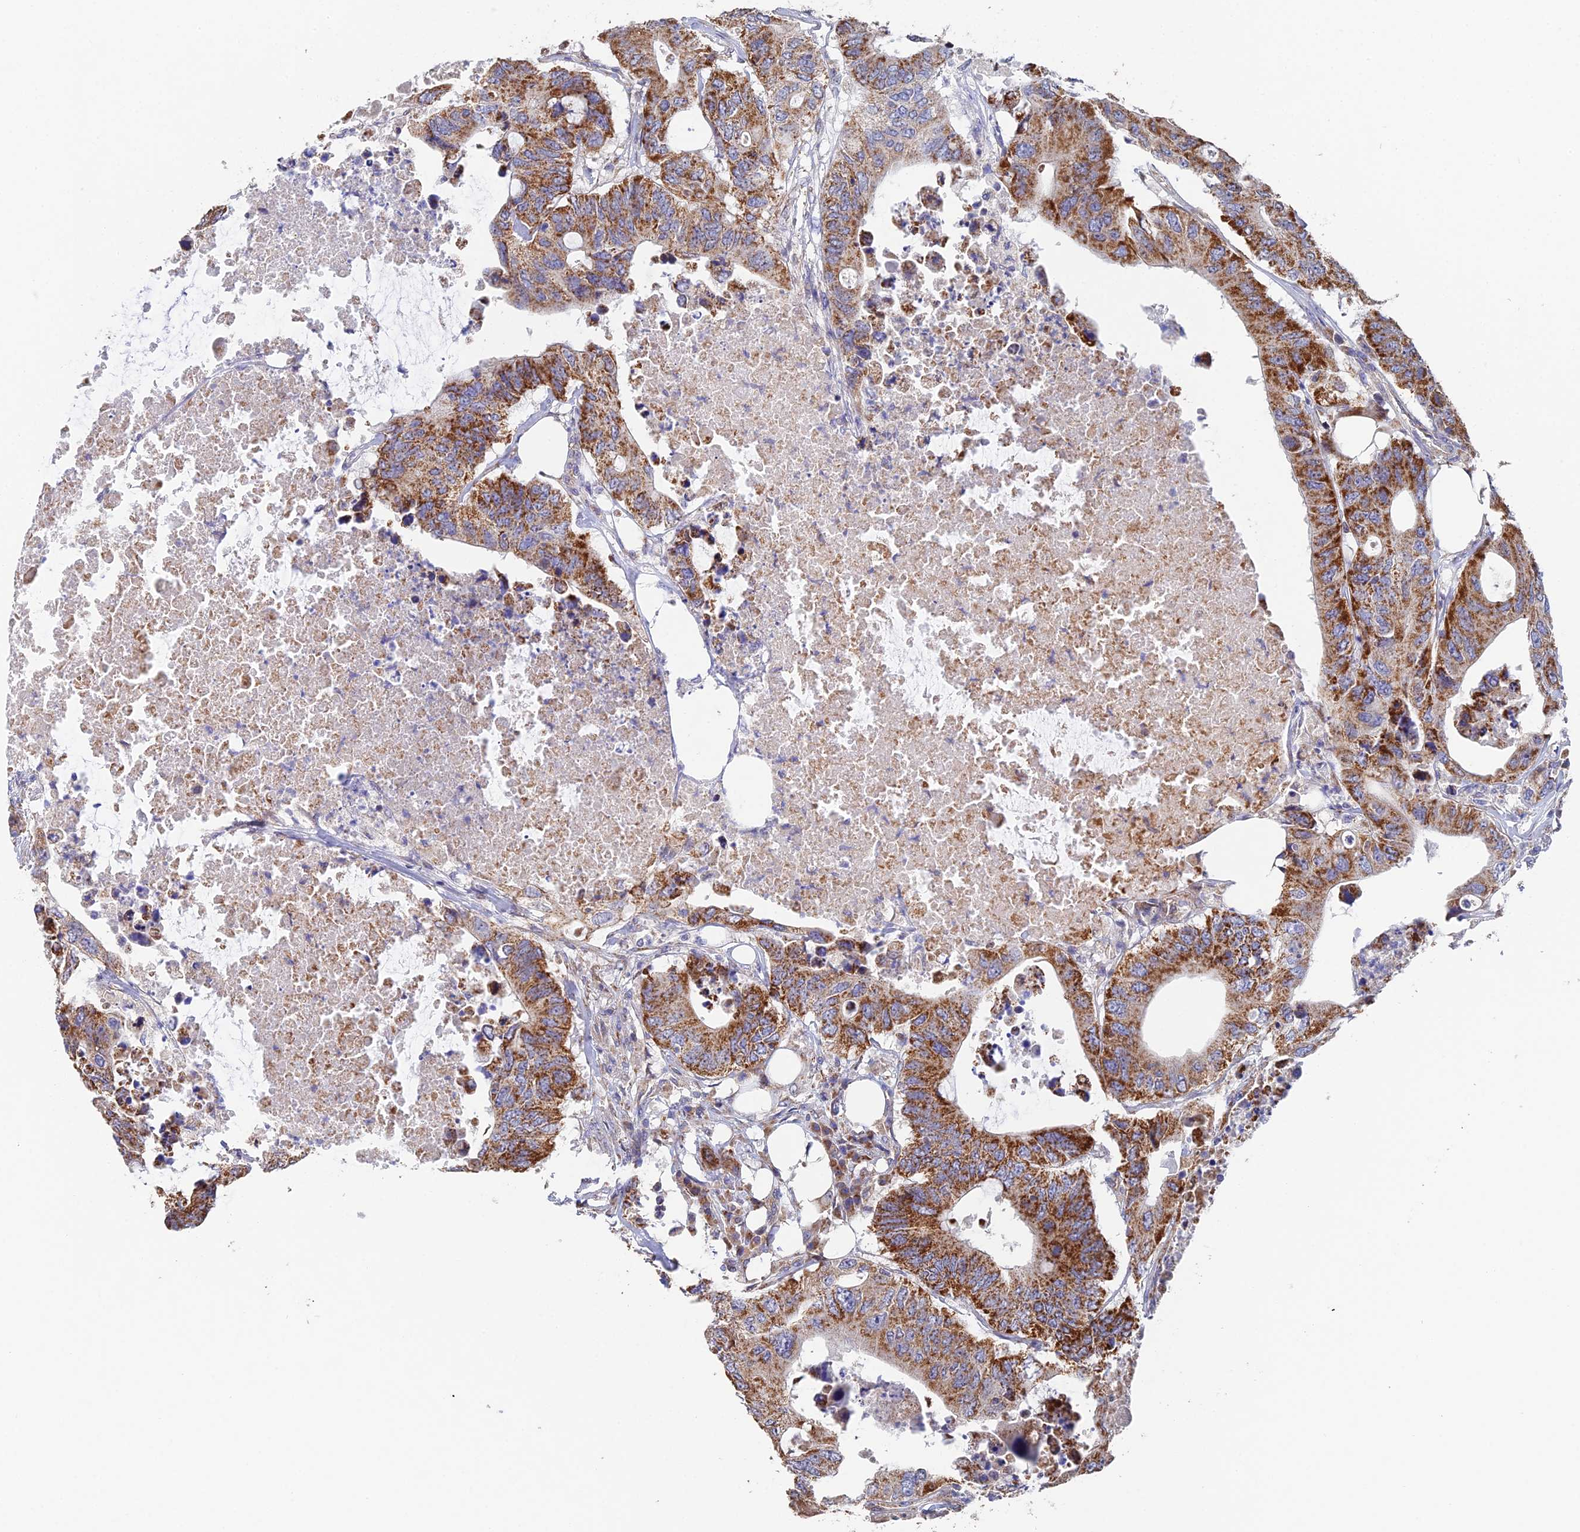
{"staining": {"intensity": "strong", "quantity": "25%-75%", "location": "cytoplasmic/membranous"}, "tissue": "colorectal cancer", "cell_type": "Tumor cells", "image_type": "cancer", "snomed": [{"axis": "morphology", "description": "Adenocarcinoma, NOS"}, {"axis": "topography", "description": "Colon"}], "caption": "An immunohistochemistry photomicrograph of neoplastic tissue is shown. Protein staining in brown shows strong cytoplasmic/membranous positivity in colorectal adenocarcinoma within tumor cells. (Brightfield microscopy of DAB IHC at high magnification).", "gene": "ECSIT", "patient": {"sex": "male", "age": 71}}